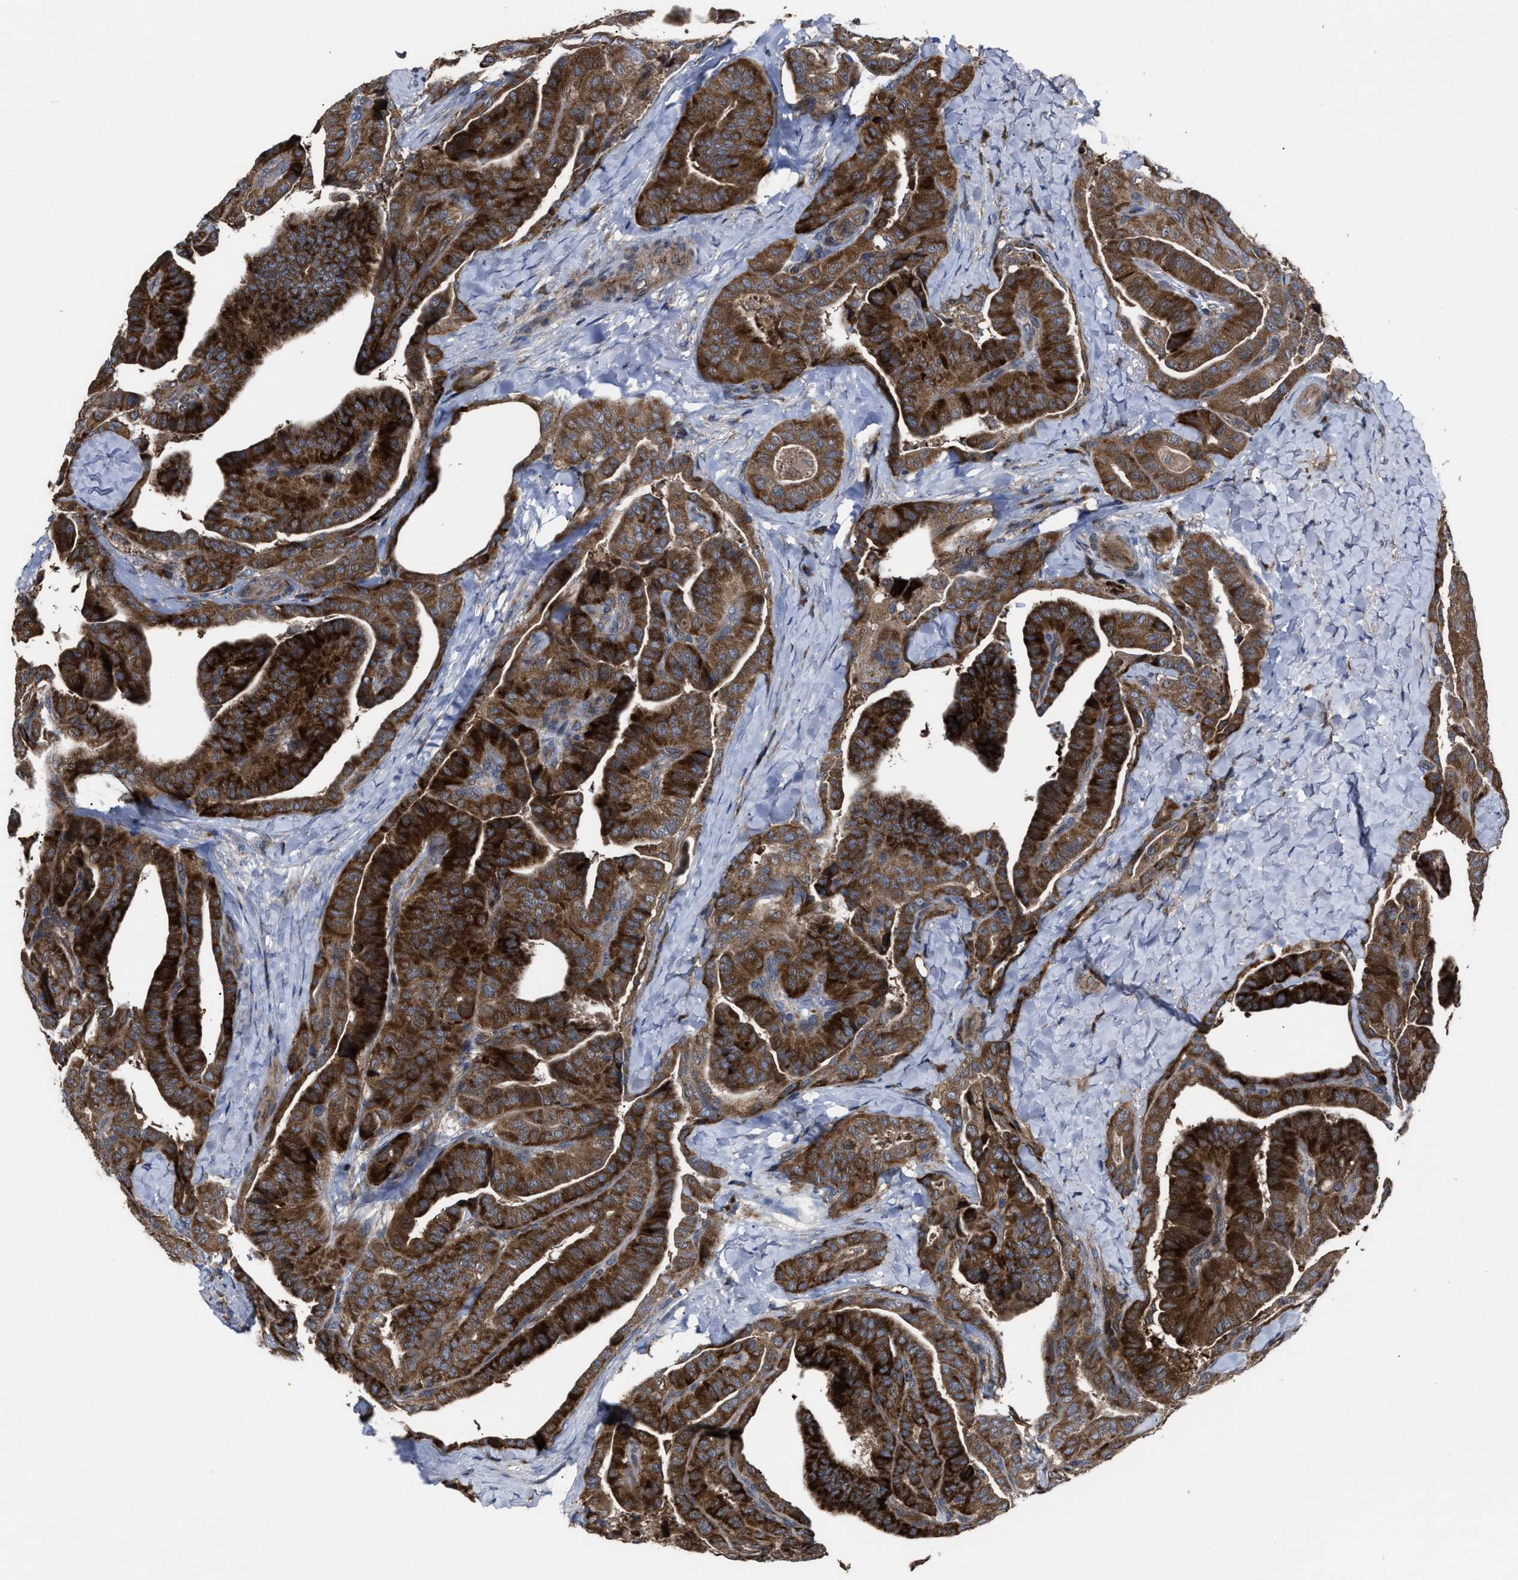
{"staining": {"intensity": "strong", "quantity": ">75%", "location": "cytoplasmic/membranous"}, "tissue": "thyroid cancer", "cell_type": "Tumor cells", "image_type": "cancer", "snomed": [{"axis": "morphology", "description": "Papillary adenocarcinoma, NOS"}, {"axis": "topography", "description": "Thyroid gland"}], "caption": "Protein analysis of thyroid cancer tissue reveals strong cytoplasmic/membranous positivity in approximately >75% of tumor cells.", "gene": "PASK", "patient": {"sex": "male", "age": 77}}